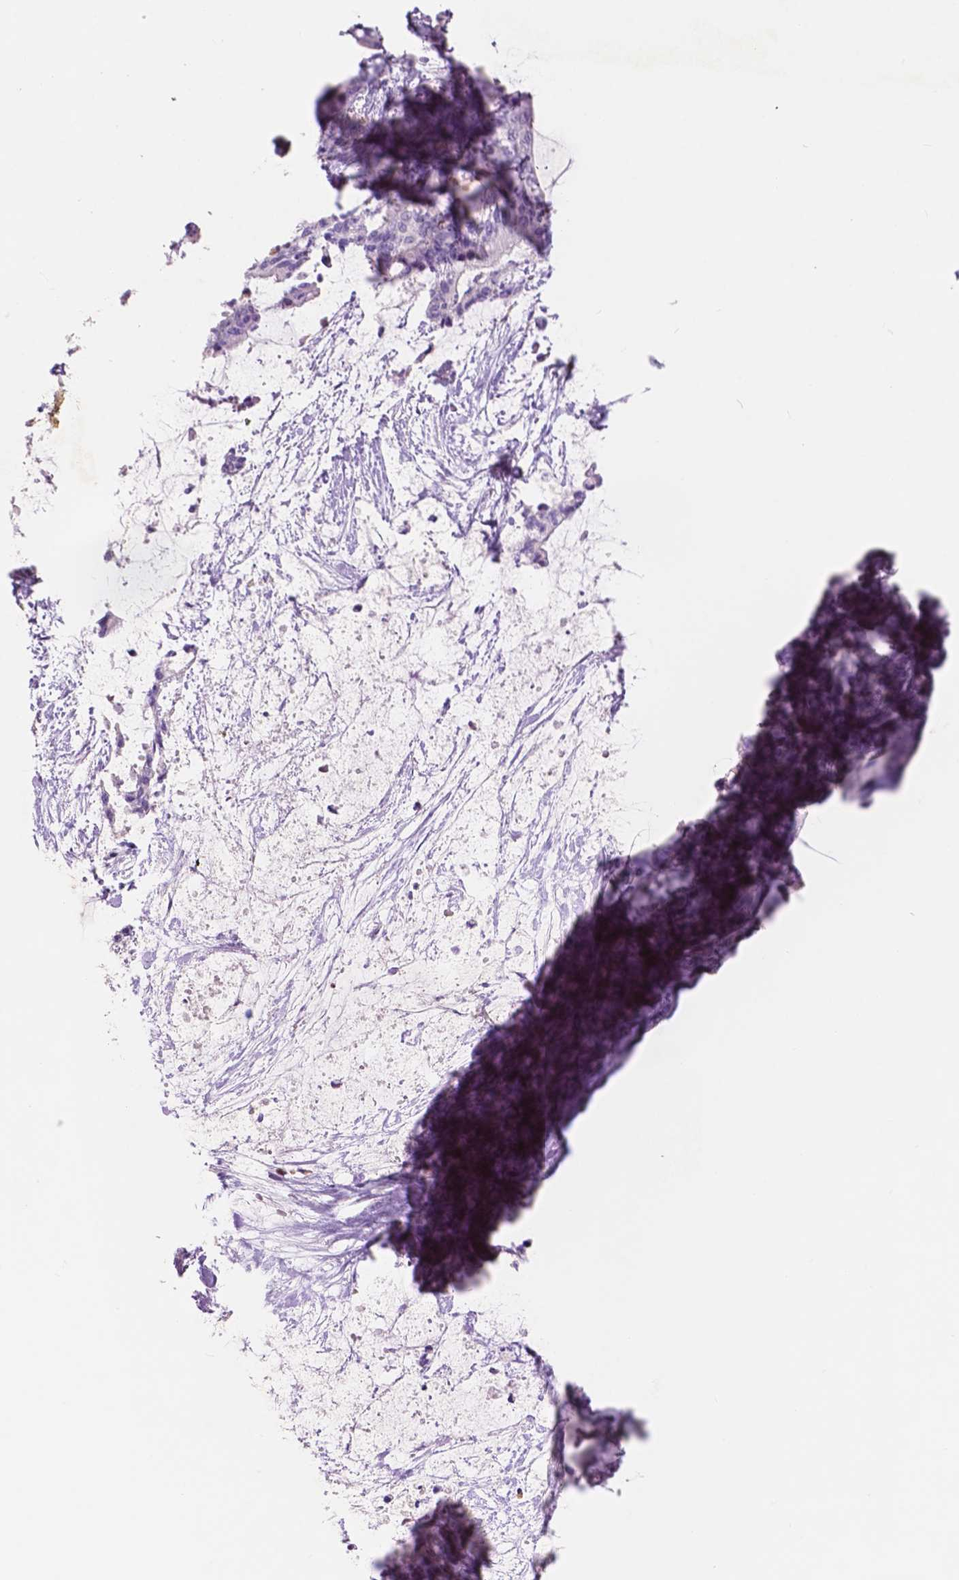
{"staining": {"intensity": "negative", "quantity": "none", "location": "none"}, "tissue": "liver cancer", "cell_type": "Tumor cells", "image_type": "cancer", "snomed": [{"axis": "morphology", "description": "Normal tissue, NOS"}, {"axis": "morphology", "description": "Cholangiocarcinoma"}, {"axis": "topography", "description": "Liver"}, {"axis": "topography", "description": "Peripheral nerve tissue"}], "caption": "An immunohistochemistry (IHC) image of liver cancer (cholangiocarcinoma) is shown. There is no staining in tumor cells of liver cancer (cholangiocarcinoma).", "gene": "CUZD1", "patient": {"sex": "female", "age": 73}}